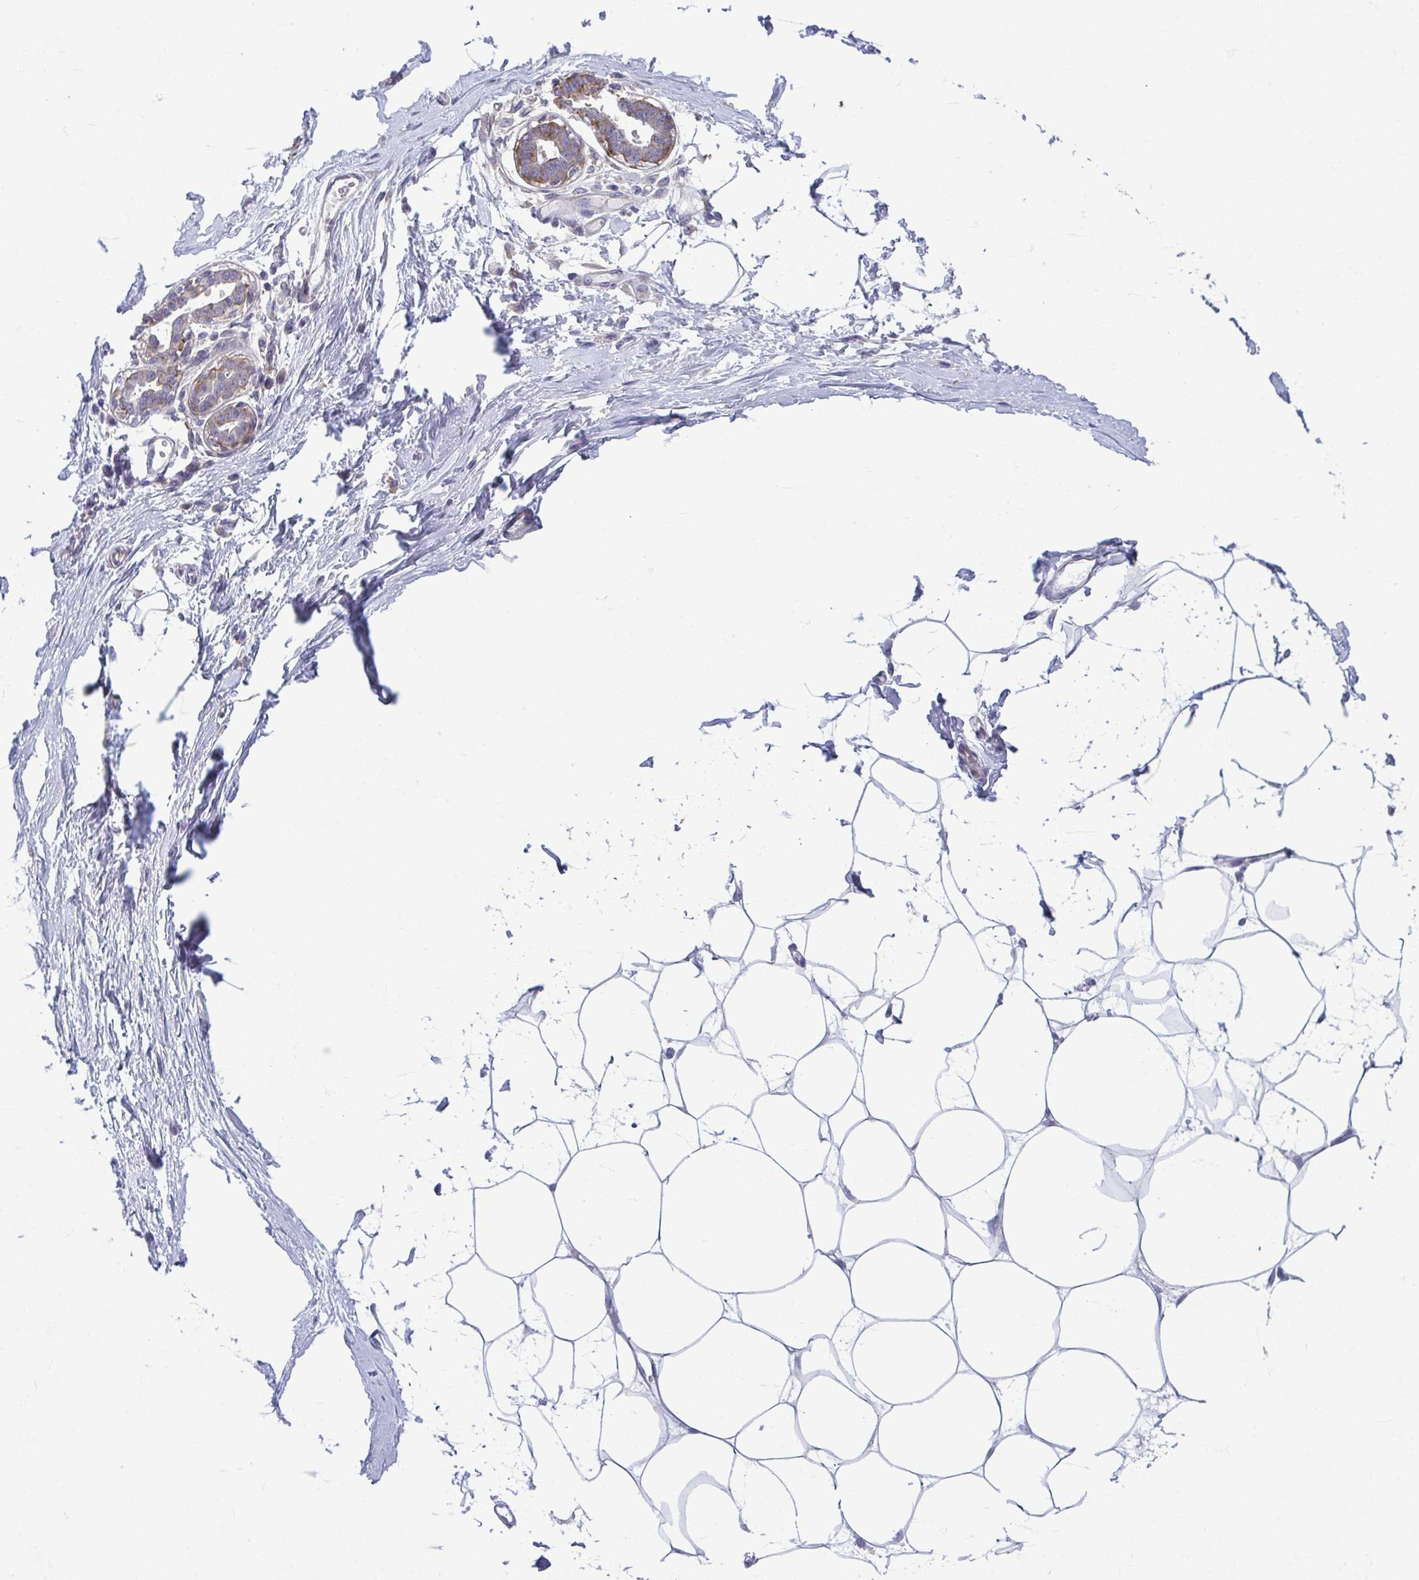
{"staining": {"intensity": "negative", "quantity": "none", "location": "none"}, "tissue": "breast", "cell_type": "Adipocytes", "image_type": "normal", "snomed": [{"axis": "morphology", "description": "Normal tissue, NOS"}, {"axis": "topography", "description": "Breast"}], "caption": "Adipocytes show no significant protein positivity in normal breast.", "gene": "TMEM108", "patient": {"sex": "female", "age": 45}}